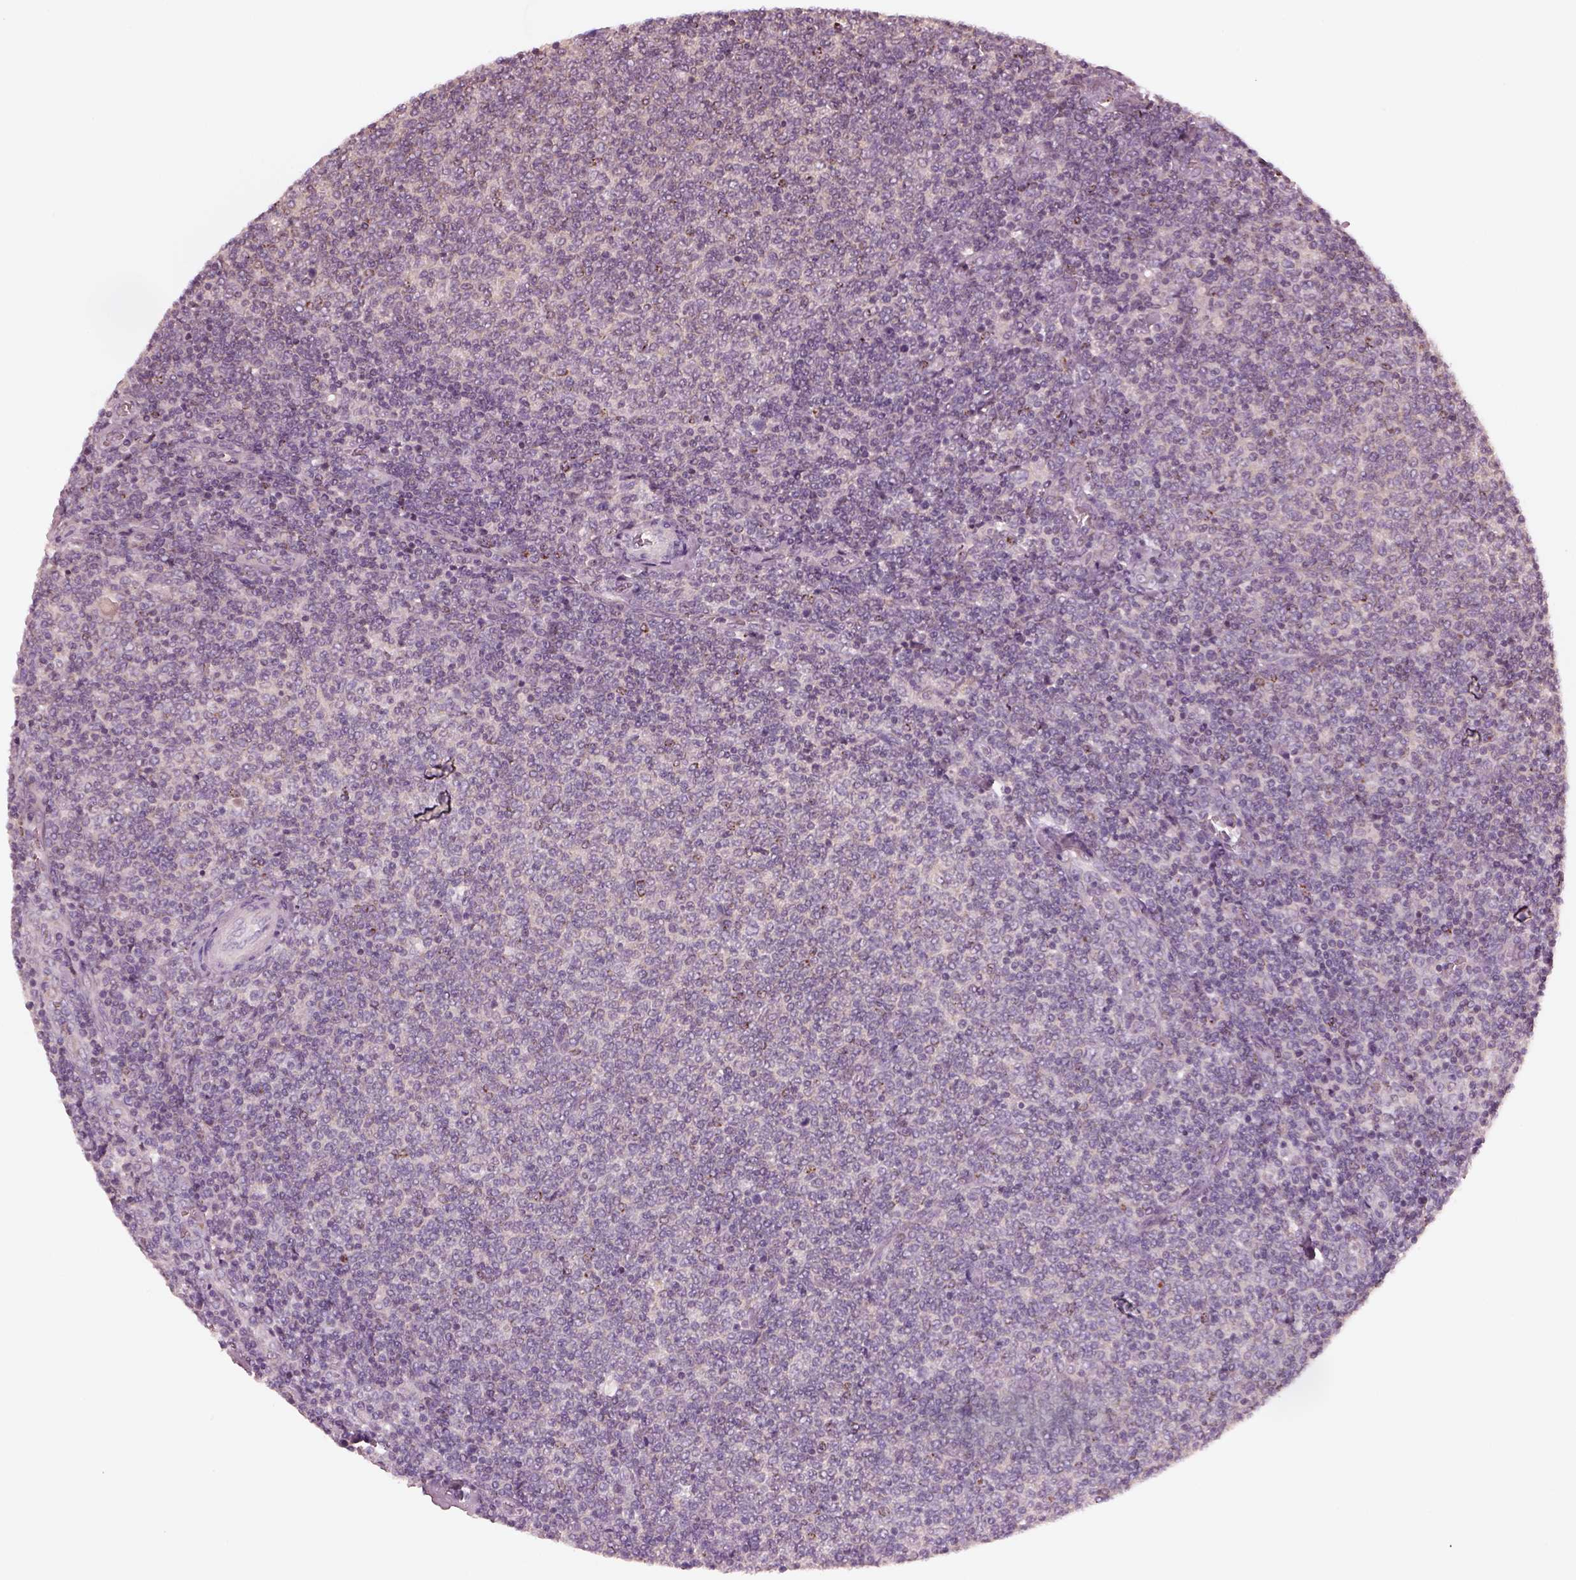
{"staining": {"intensity": "negative", "quantity": "none", "location": "none"}, "tissue": "lymphoma", "cell_type": "Tumor cells", "image_type": "cancer", "snomed": [{"axis": "morphology", "description": "Malignant lymphoma, non-Hodgkin's type, Low grade"}, {"axis": "topography", "description": "Lymph node"}], "caption": "Lymphoma was stained to show a protein in brown. There is no significant staining in tumor cells.", "gene": "SDCBP2", "patient": {"sex": "male", "age": 52}}